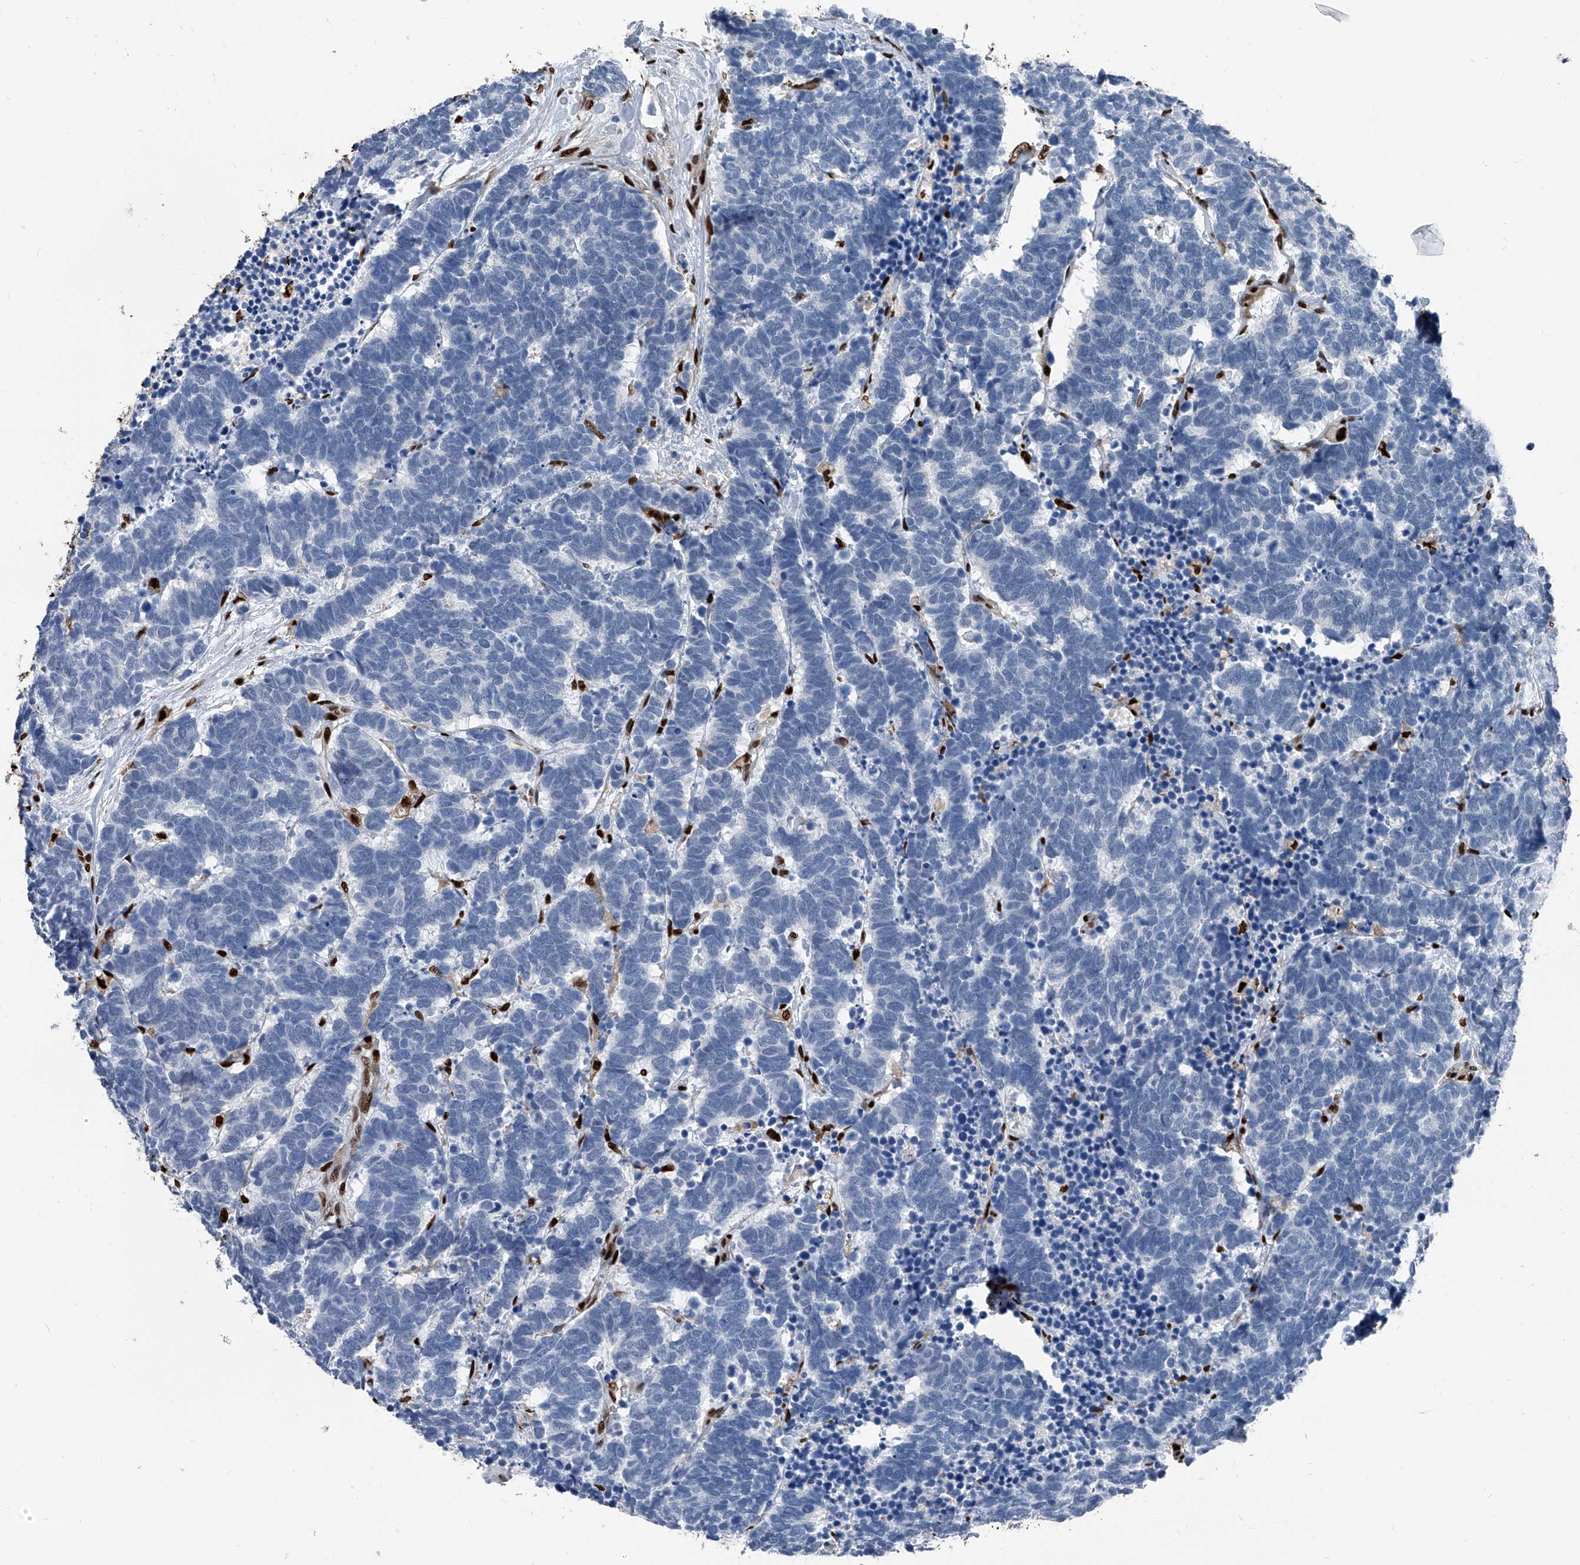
{"staining": {"intensity": "negative", "quantity": "none", "location": "none"}, "tissue": "carcinoid", "cell_type": "Tumor cells", "image_type": "cancer", "snomed": [{"axis": "morphology", "description": "Carcinoma, NOS"}, {"axis": "morphology", "description": "Carcinoid, malignant, NOS"}, {"axis": "topography", "description": "Urinary bladder"}], "caption": "The histopathology image demonstrates no significant staining in tumor cells of malignant carcinoid. (IHC, brightfield microscopy, high magnification).", "gene": "FKBP5", "patient": {"sex": "male", "age": 57}}